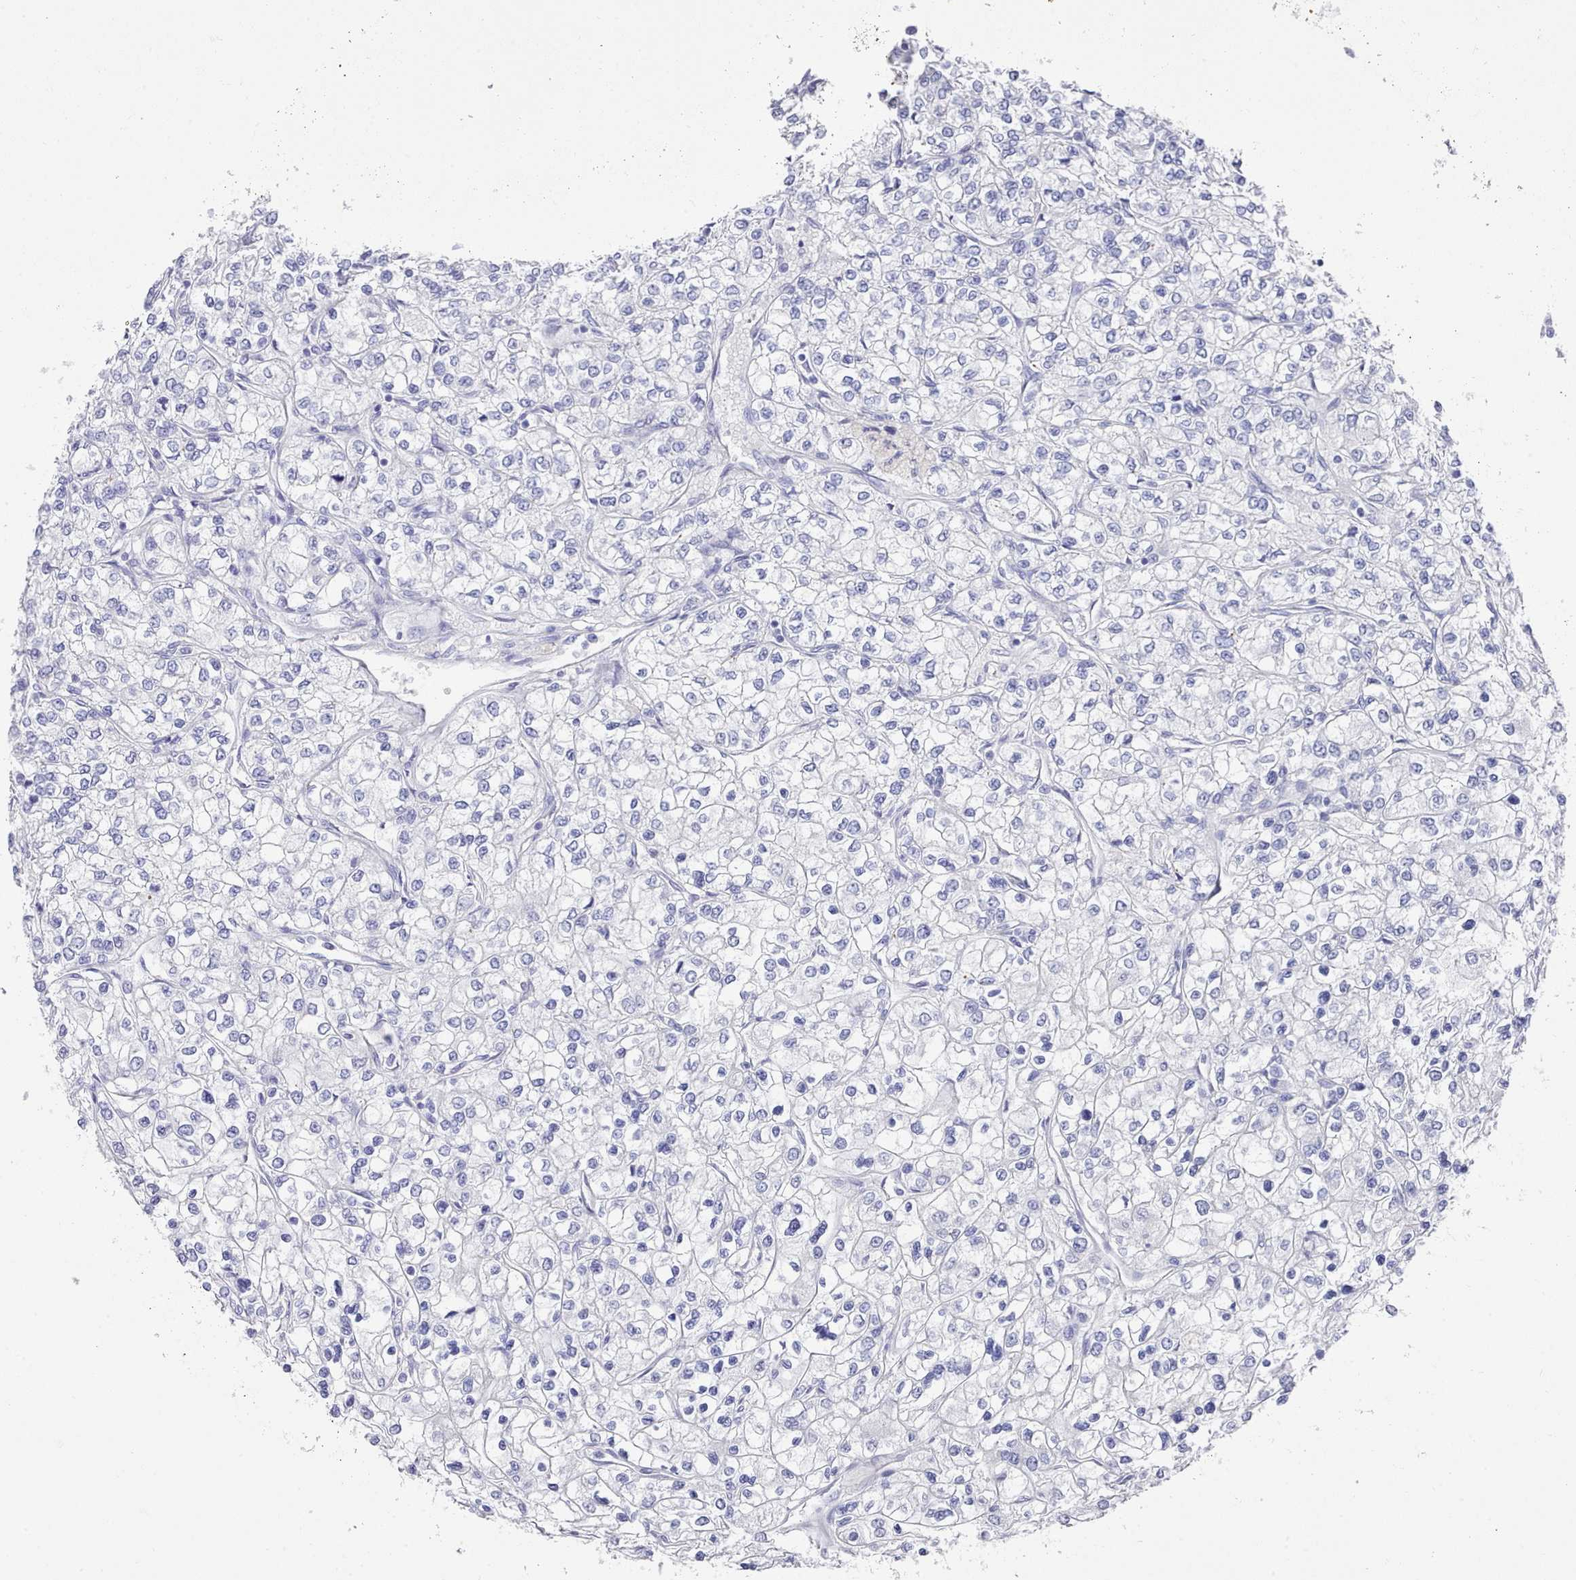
{"staining": {"intensity": "negative", "quantity": "none", "location": "none"}, "tissue": "renal cancer", "cell_type": "Tumor cells", "image_type": "cancer", "snomed": [{"axis": "morphology", "description": "Adenocarcinoma, NOS"}, {"axis": "topography", "description": "Kidney"}], "caption": "Immunohistochemistry (IHC) micrograph of neoplastic tissue: adenocarcinoma (renal) stained with DAB demonstrates no significant protein expression in tumor cells.", "gene": "LRRC37A", "patient": {"sex": "male", "age": 80}}